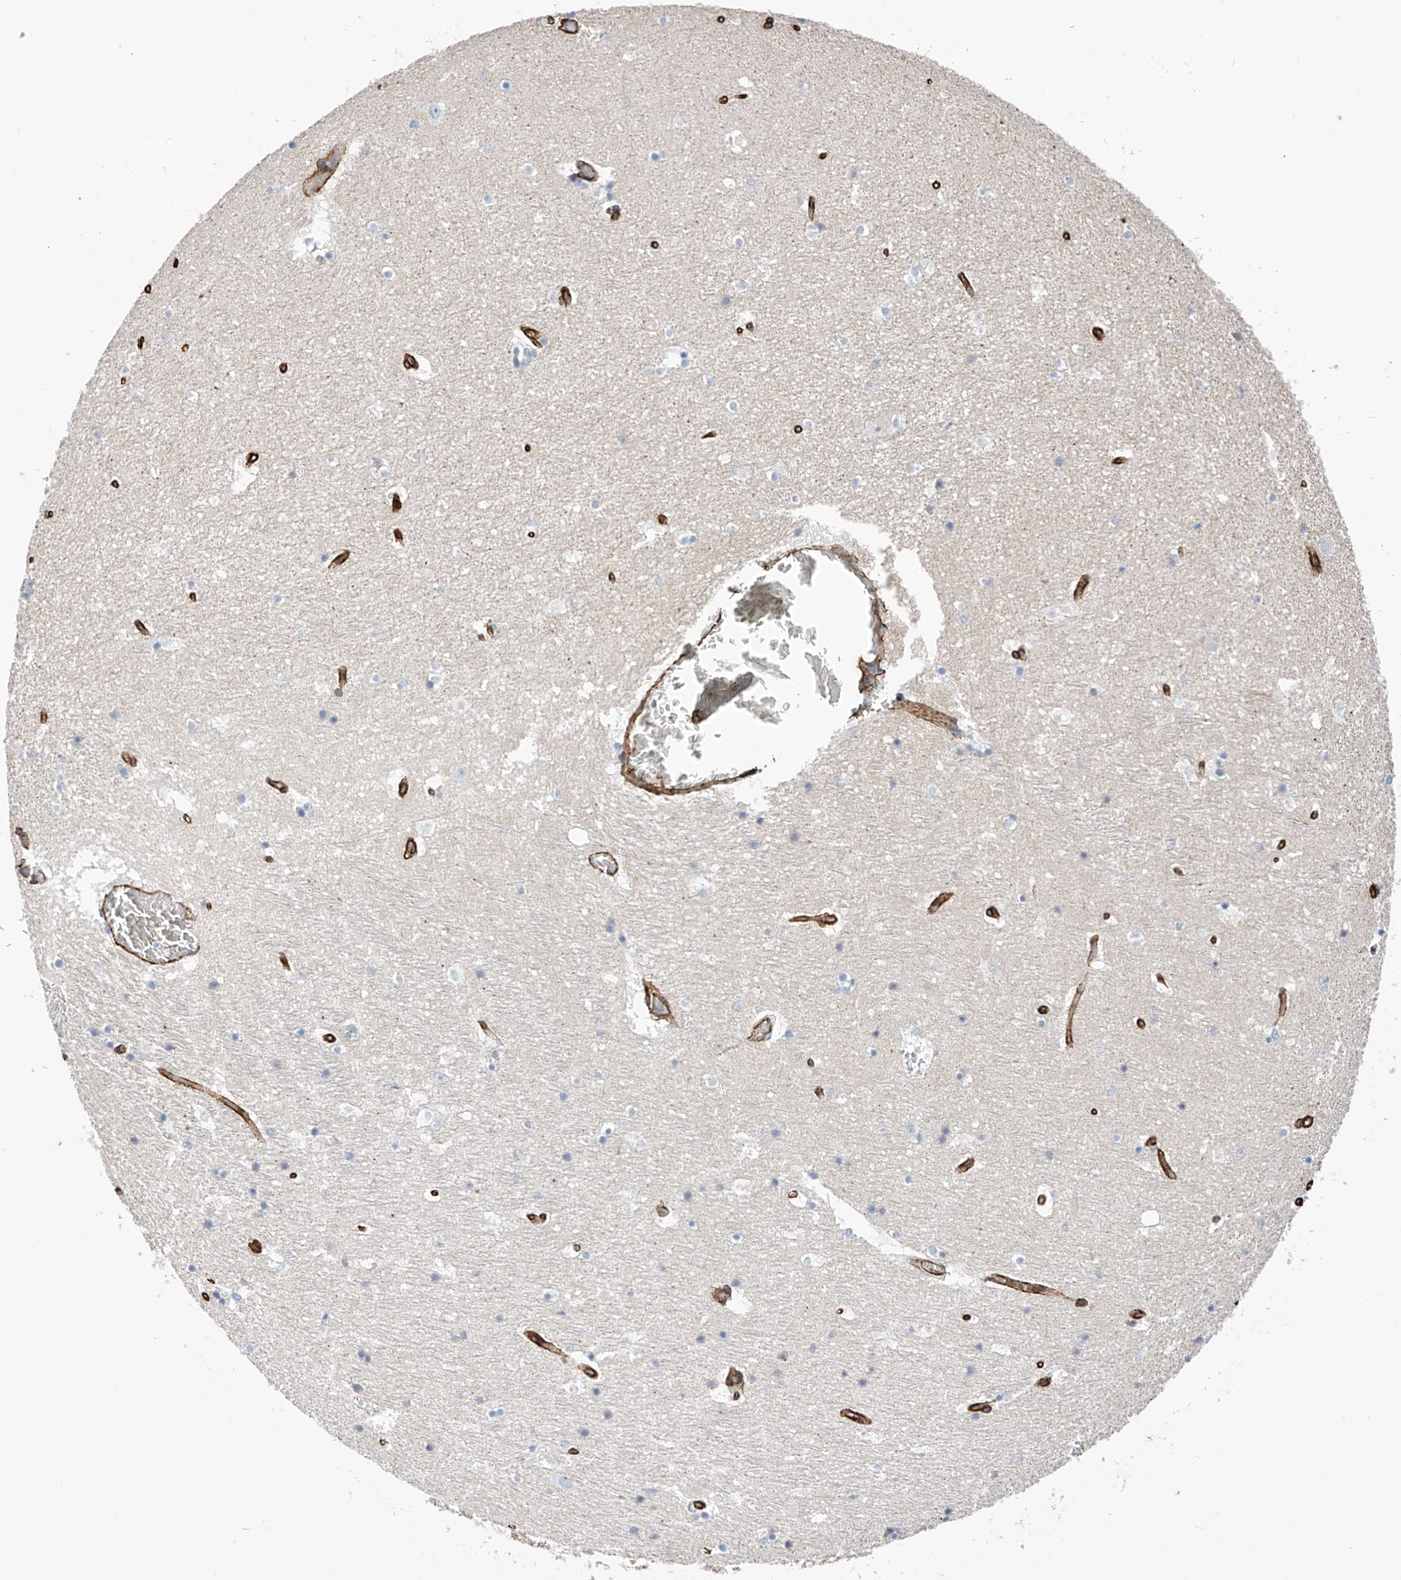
{"staining": {"intensity": "negative", "quantity": "none", "location": "none"}, "tissue": "hippocampus", "cell_type": "Glial cells", "image_type": "normal", "snomed": [{"axis": "morphology", "description": "Normal tissue, NOS"}, {"axis": "topography", "description": "Hippocampus"}], "caption": "IHC photomicrograph of unremarkable hippocampus: hippocampus stained with DAB (3,3'-diaminobenzidine) demonstrates no significant protein positivity in glial cells.", "gene": "UBTD1", "patient": {"sex": "female", "age": 52}}